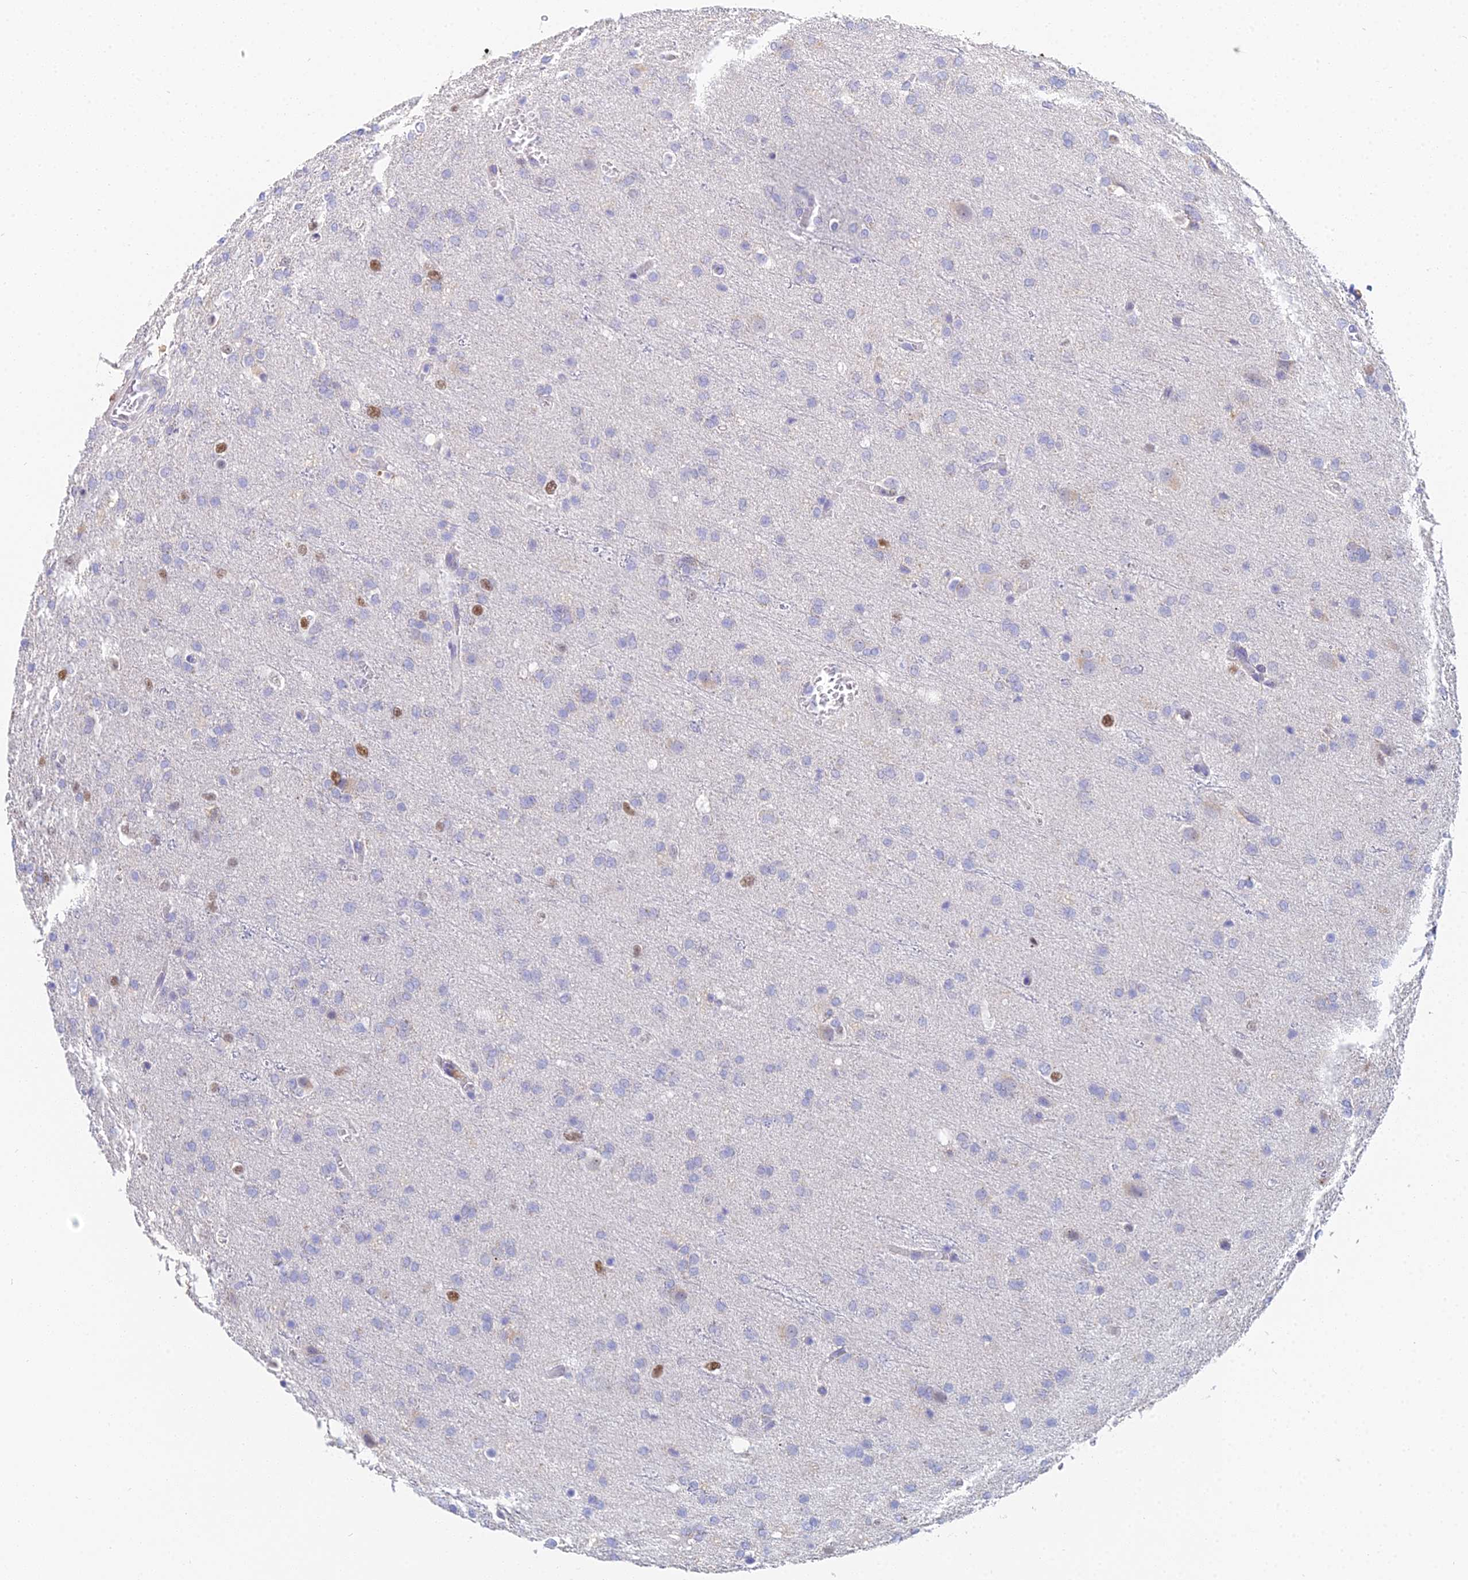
{"staining": {"intensity": "weak", "quantity": "<25%", "location": "nuclear"}, "tissue": "glioma", "cell_type": "Tumor cells", "image_type": "cancer", "snomed": [{"axis": "morphology", "description": "Glioma, malignant, High grade"}, {"axis": "topography", "description": "Brain"}], "caption": "This is an immunohistochemistry (IHC) photomicrograph of human malignant glioma (high-grade). There is no expression in tumor cells.", "gene": "MCM2", "patient": {"sex": "female", "age": 74}}